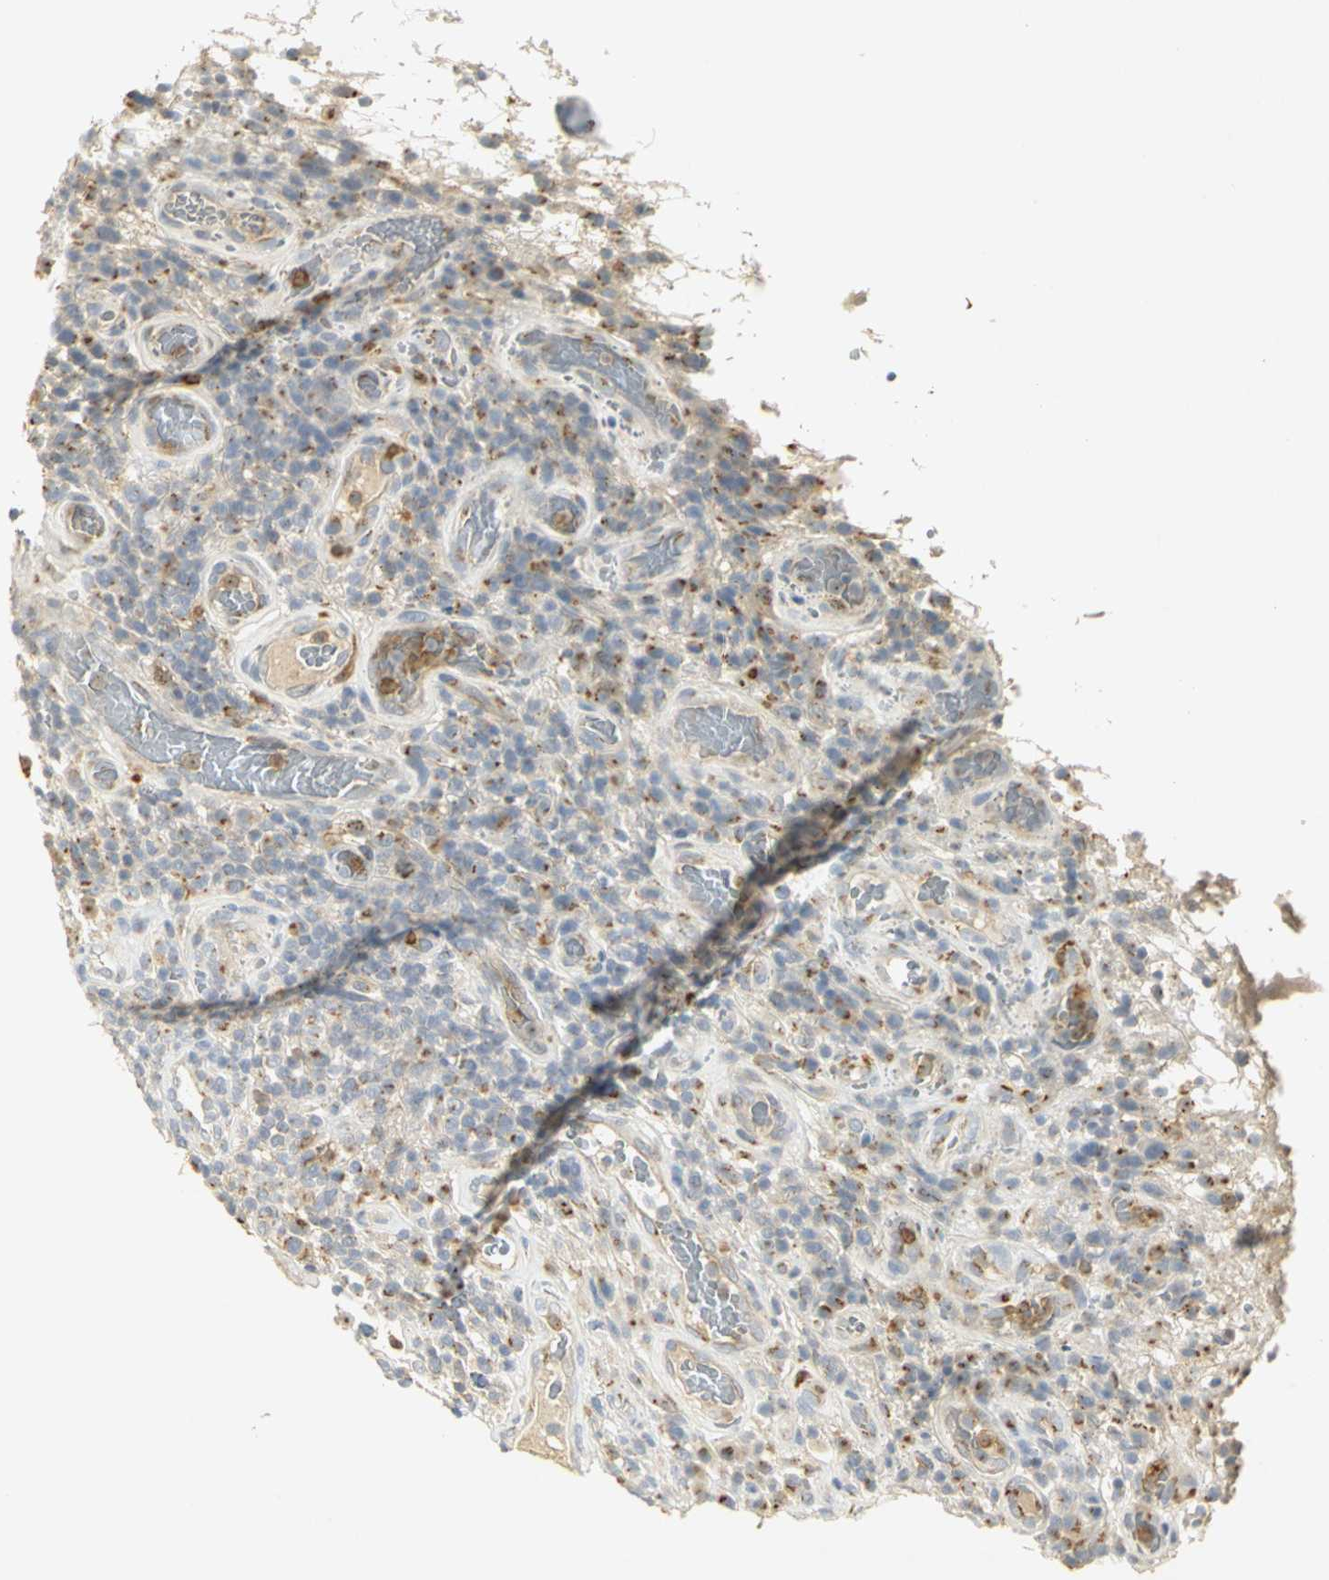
{"staining": {"intensity": "moderate", "quantity": "25%-75%", "location": "cytoplasmic/membranous"}, "tissue": "urothelial cancer", "cell_type": "Tumor cells", "image_type": "cancer", "snomed": [{"axis": "morphology", "description": "Urothelial carcinoma, High grade"}, {"axis": "topography", "description": "Urinary bladder"}], "caption": "Immunohistochemical staining of human urothelial carcinoma (high-grade) exhibits moderate cytoplasmic/membranous protein expression in approximately 25%-75% of tumor cells.", "gene": "TM9SF2", "patient": {"sex": "female", "age": 64}}